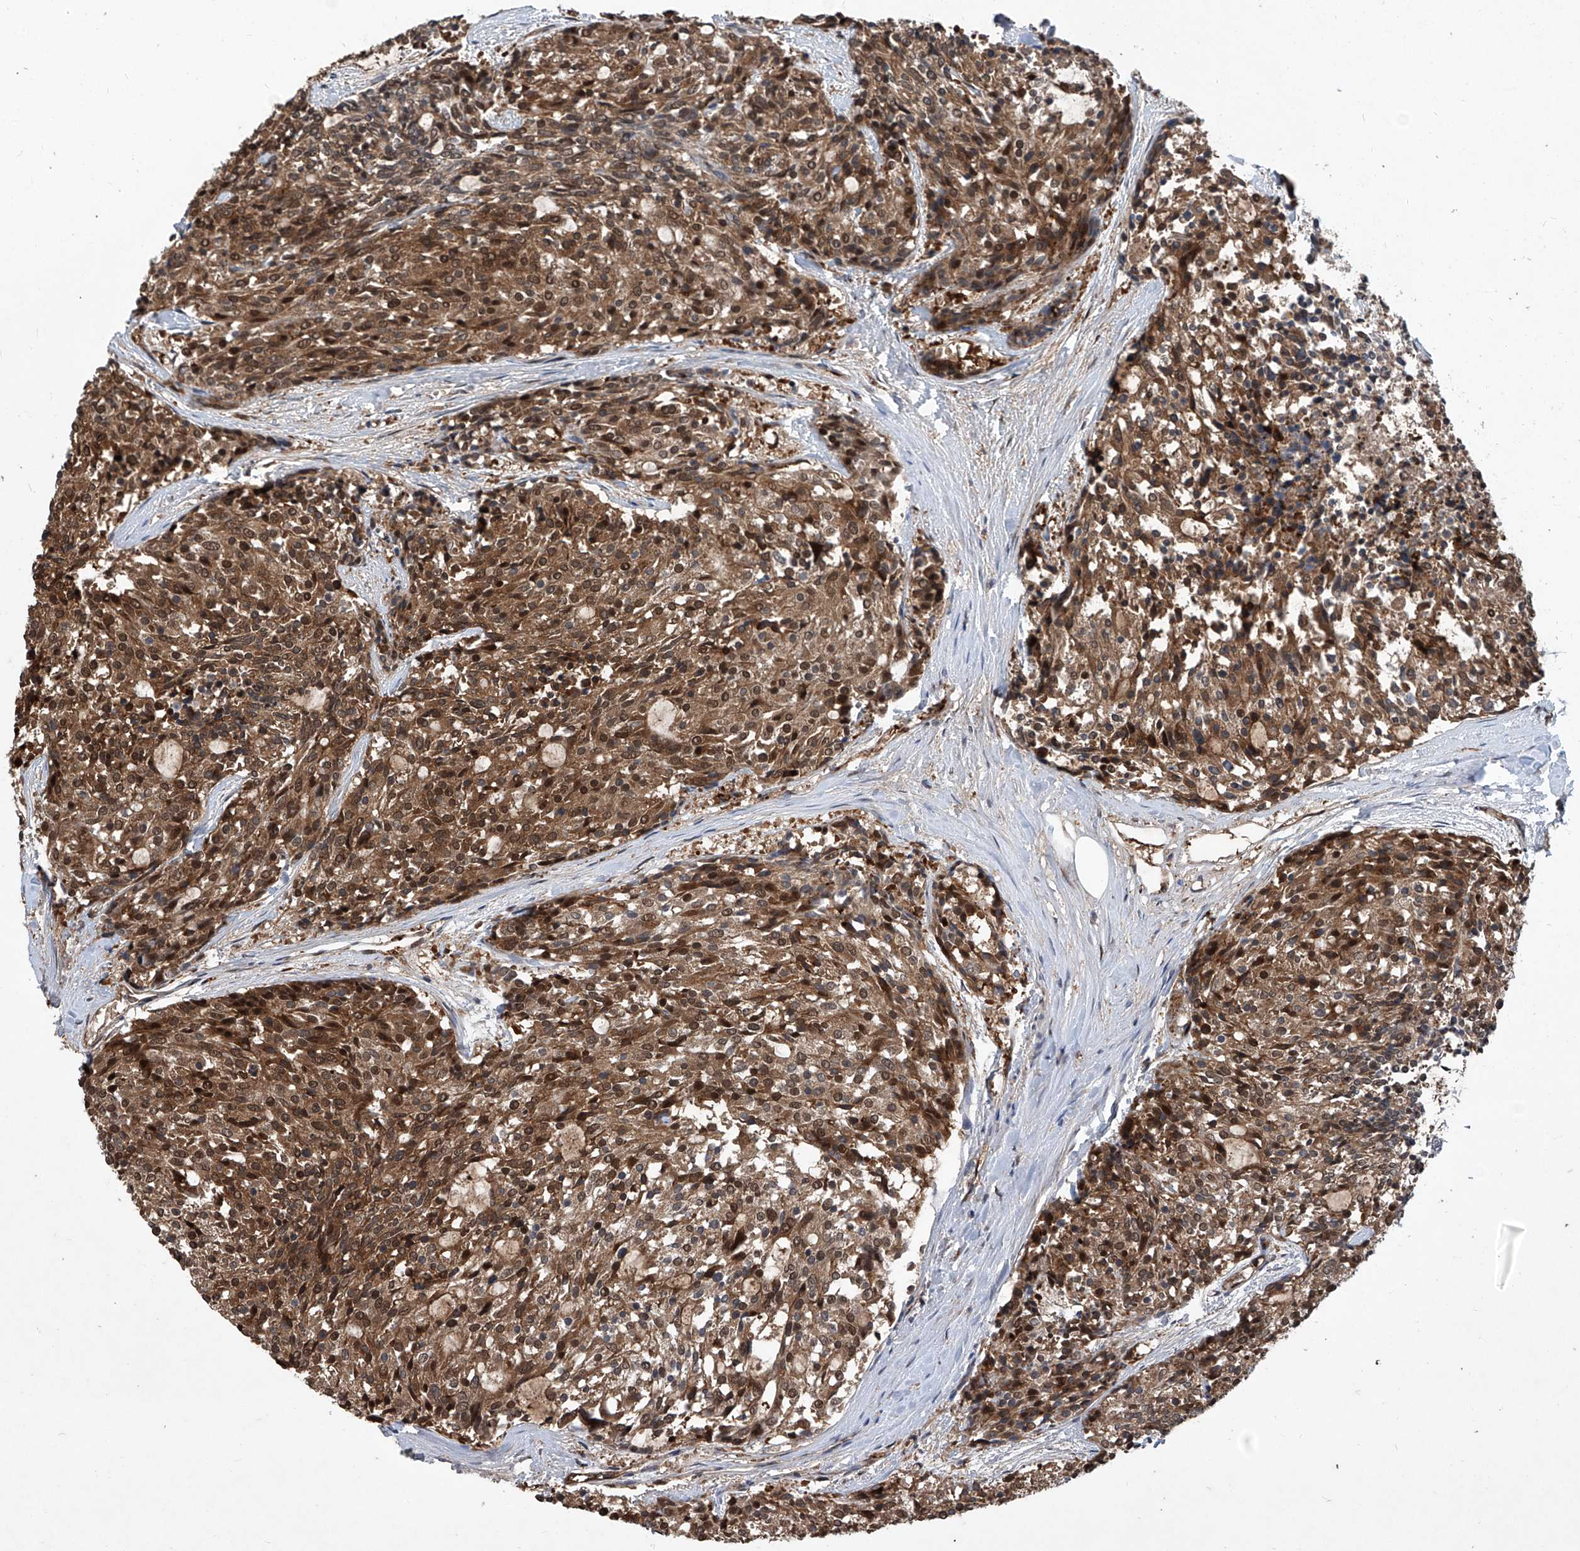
{"staining": {"intensity": "moderate", "quantity": ">75%", "location": "cytoplasmic/membranous,nuclear"}, "tissue": "carcinoid", "cell_type": "Tumor cells", "image_type": "cancer", "snomed": [{"axis": "morphology", "description": "Carcinoid, malignant, NOS"}, {"axis": "topography", "description": "Pancreas"}], "caption": "A brown stain labels moderate cytoplasmic/membranous and nuclear staining of a protein in human carcinoid tumor cells. (Stains: DAB in brown, nuclei in blue, Microscopy: brightfield microscopy at high magnification).", "gene": "PSMB1", "patient": {"sex": "female", "age": 54}}